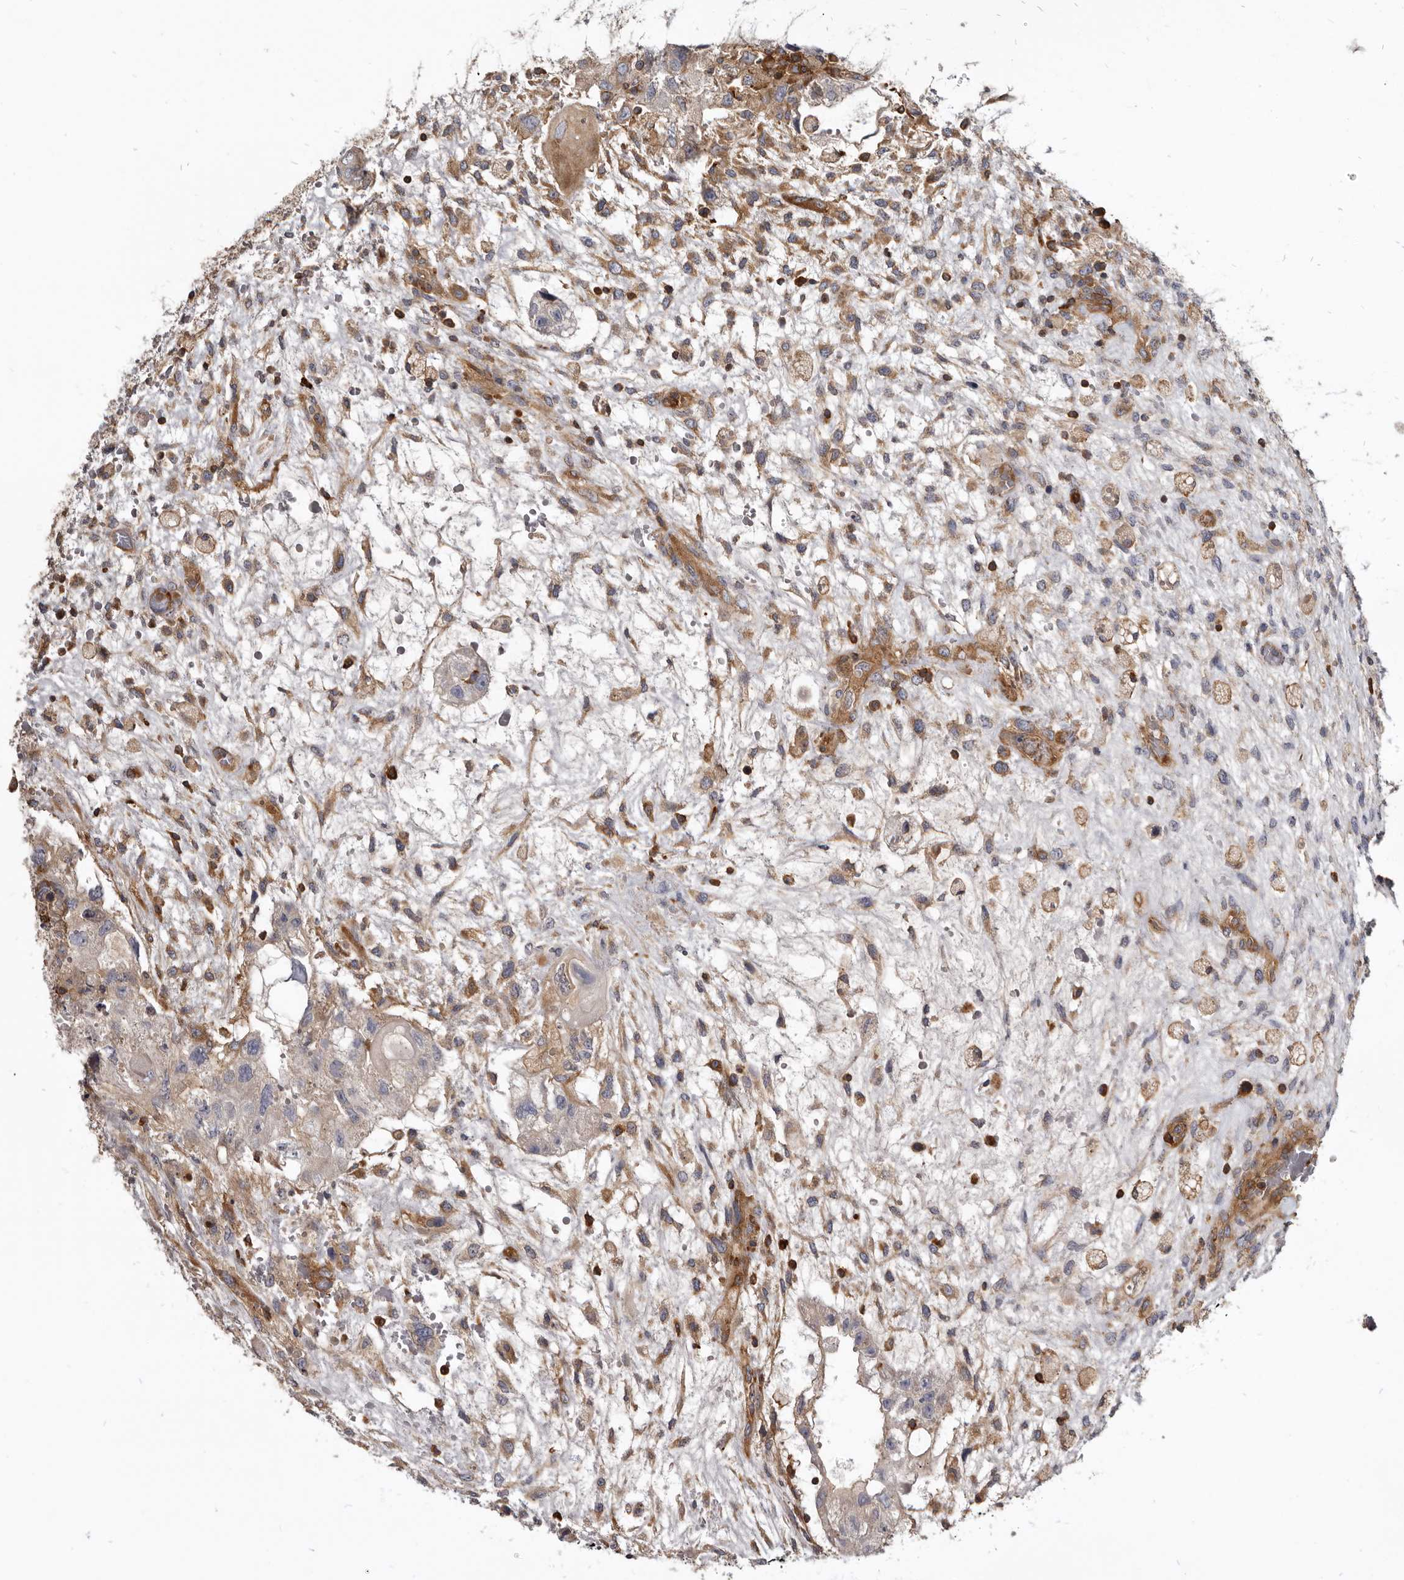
{"staining": {"intensity": "moderate", "quantity": "25%-75%", "location": "cytoplasmic/membranous"}, "tissue": "testis cancer", "cell_type": "Tumor cells", "image_type": "cancer", "snomed": [{"axis": "morphology", "description": "Carcinoma, Embryonal, NOS"}, {"axis": "topography", "description": "Testis"}], "caption": "Immunohistochemical staining of human testis embryonal carcinoma shows medium levels of moderate cytoplasmic/membranous expression in about 25%-75% of tumor cells.", "gene": "CBL", "patient": {"sex": "male", "age": 36}}